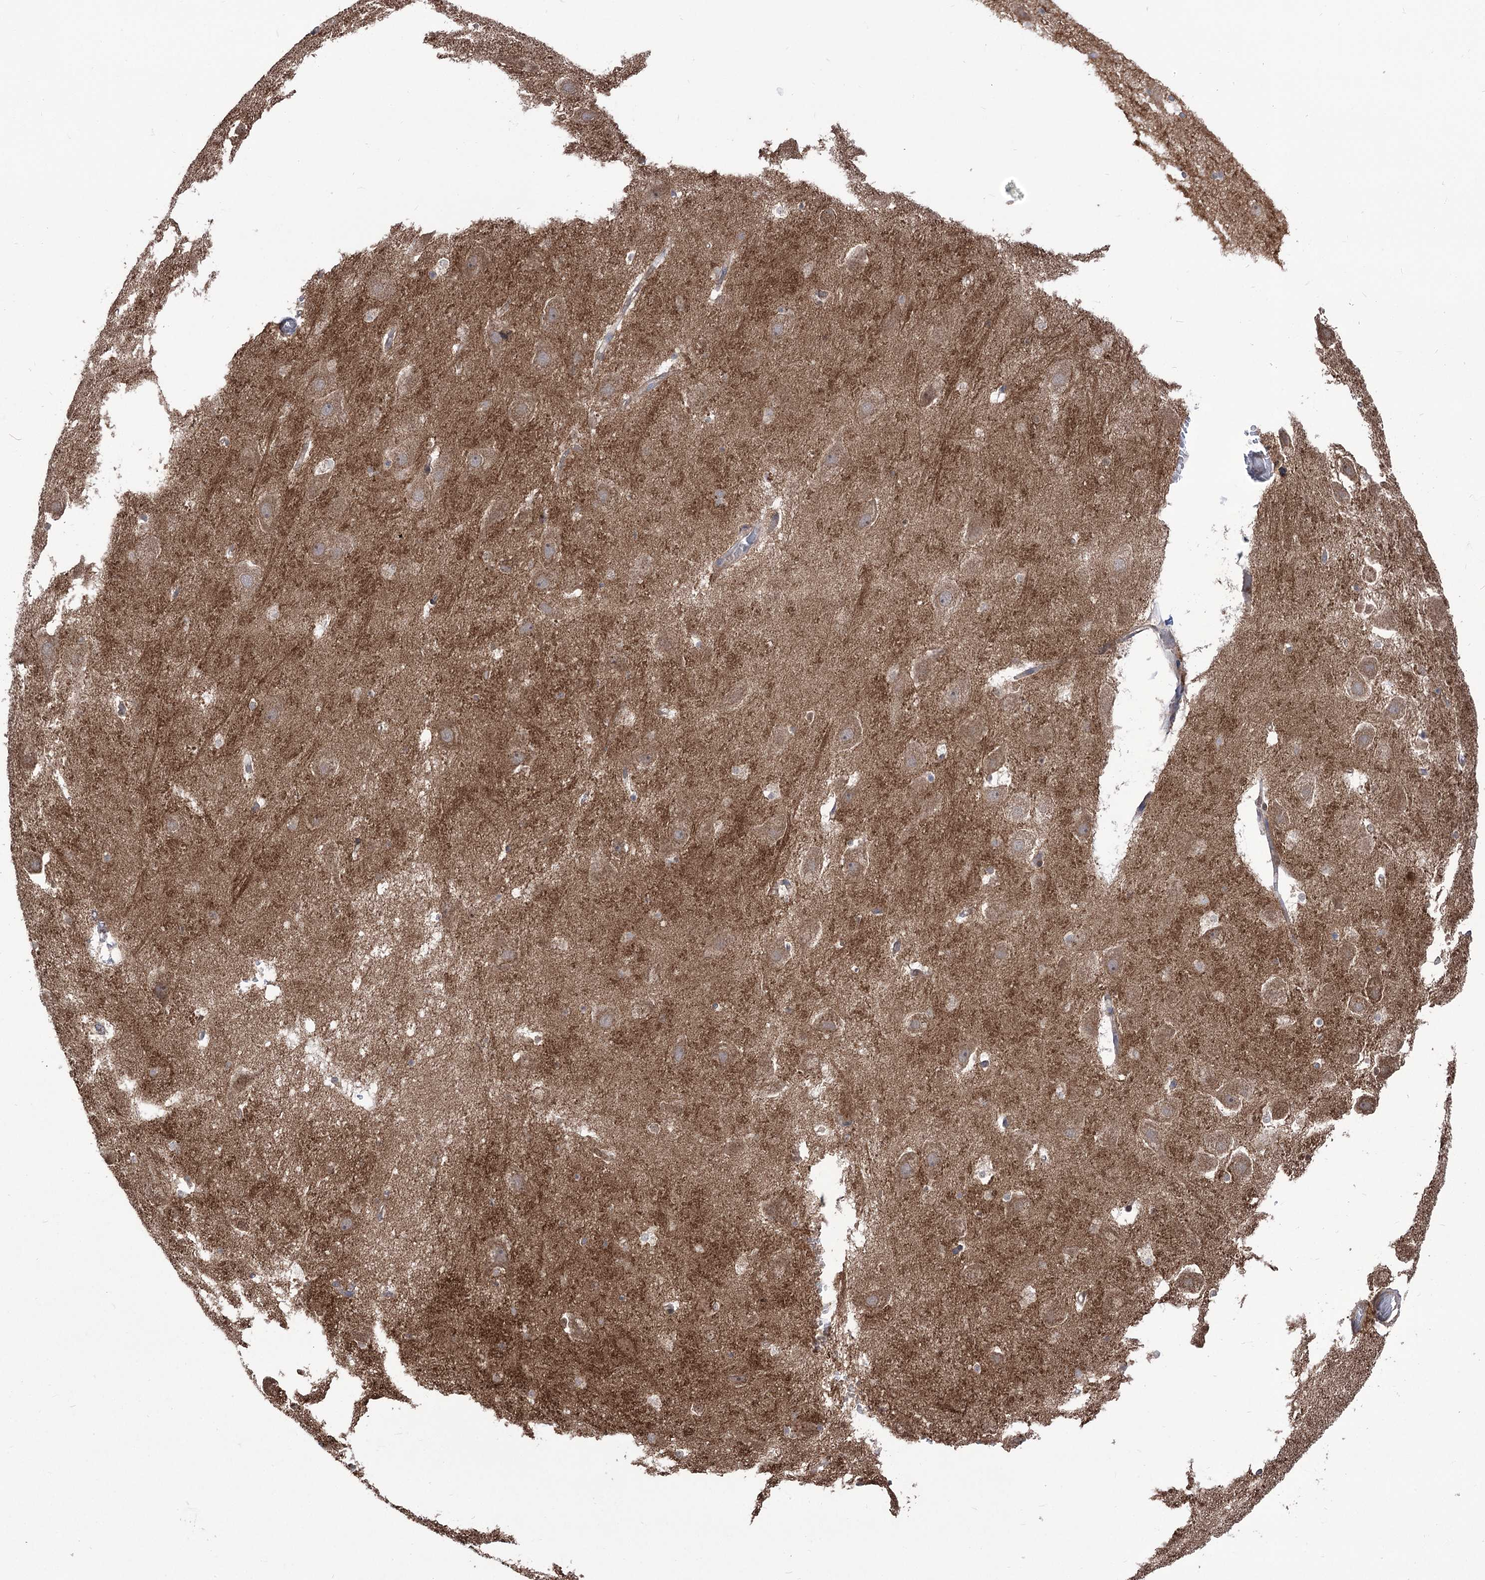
{"staining": {"intensity": "weak", "quantity": "<25%", "location": "cytoplasmic/membranous"}, "tissue": "hippocampus", "cell_type": "Glial cells", "image_type": "normal", "snomed": [{"axis": "morphology", "description": "Normal tissue, NOS"}, {"axis": "topography", "description": "Hippocampus"}], "caption": "DAB (3,3'-diaminobenzidine) immunohistochemical staining of unremarkable hippocampus demonstrates no significant positivity in glial cells.", "gene": "XYLB", "patient": {"sex": "female", "age": 52}}